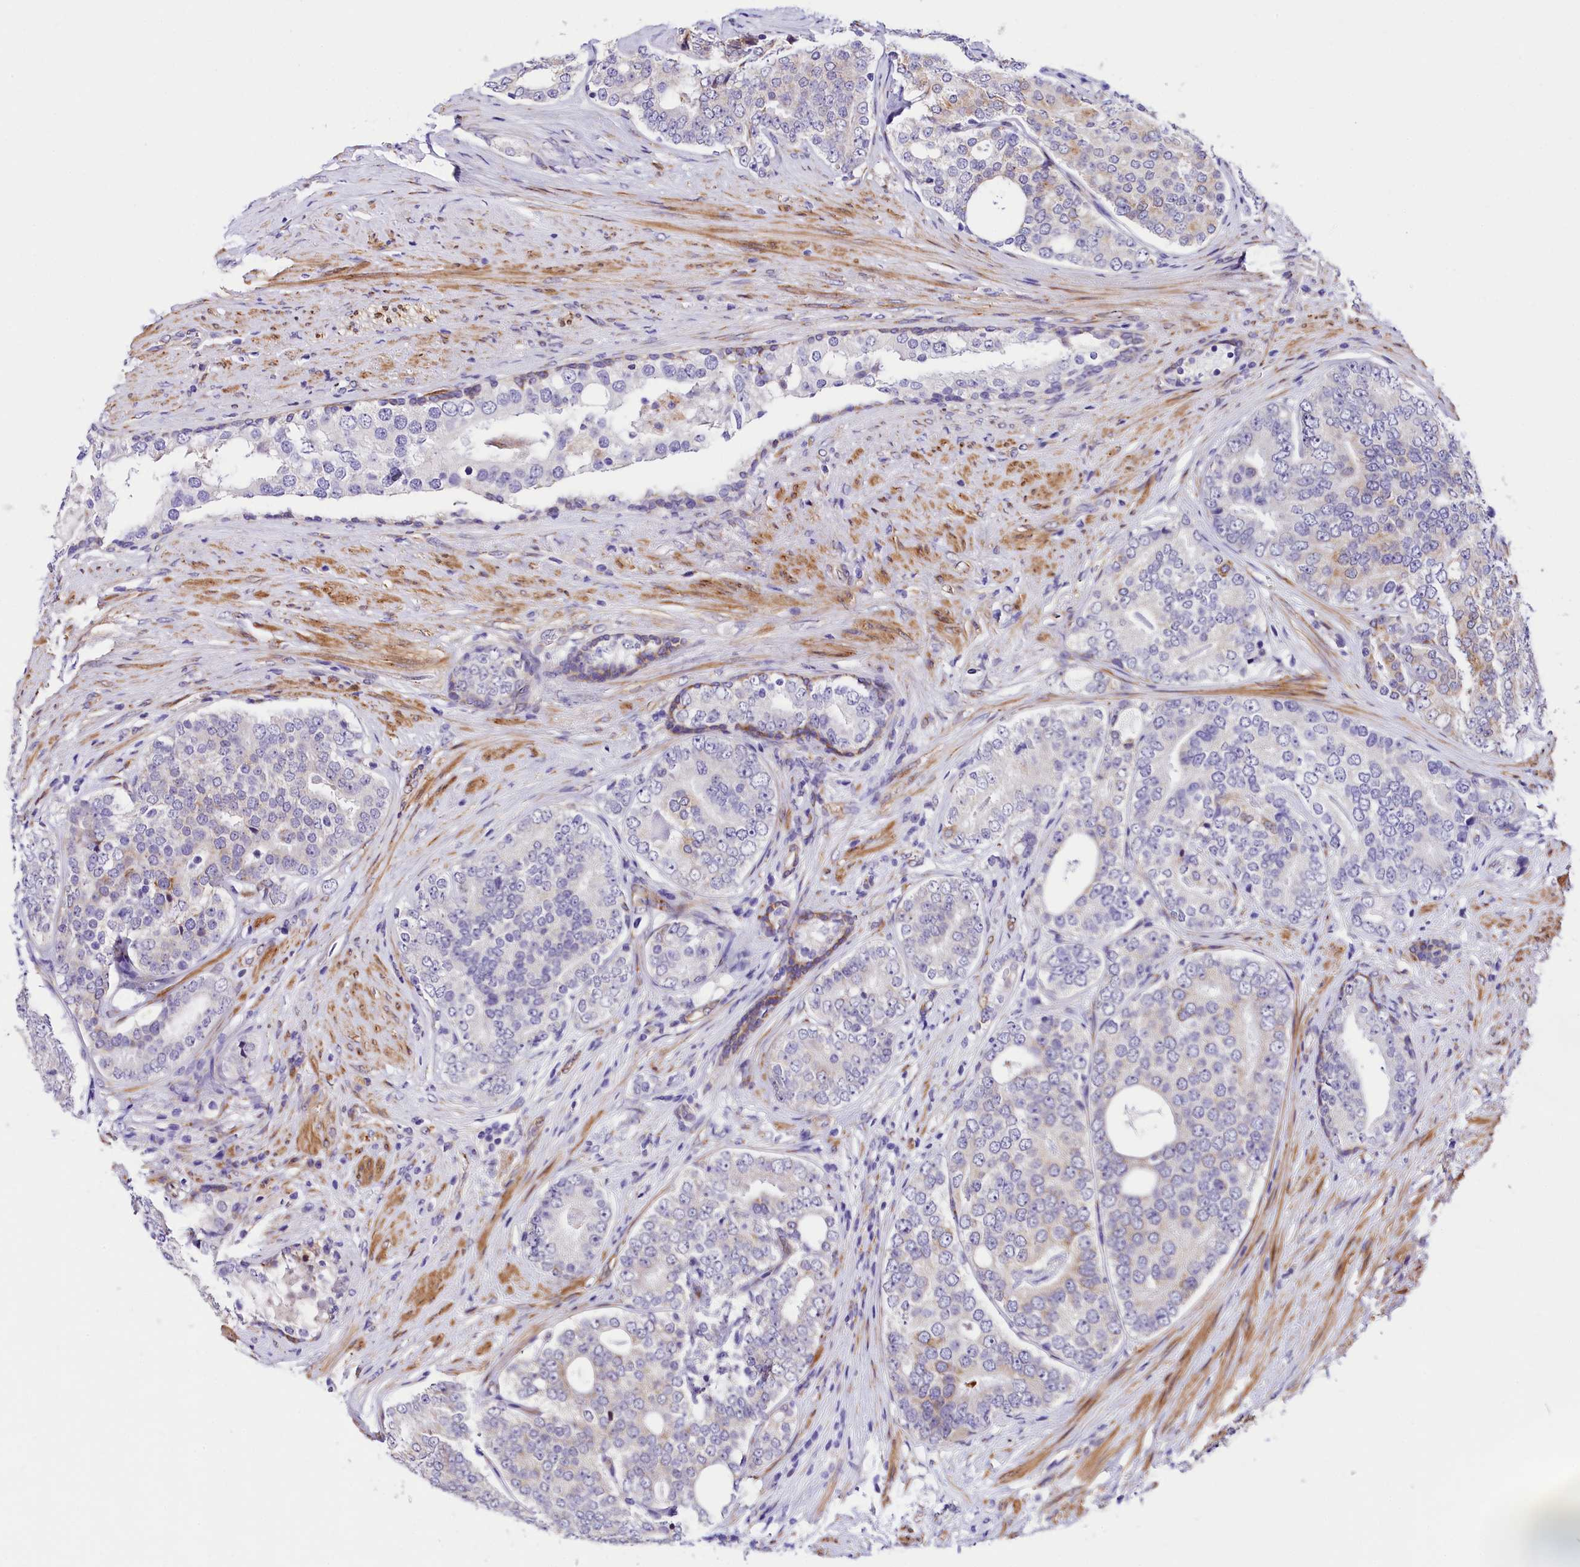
{"staining": {"intensity": "negative", "quantity": "none", "location": "none"}, "tissue": "prostate cancer", "cell_type": "Tumor cells", "image_type": "cancer", "snomed": [{"axis": "morphology", "description": "Adenocarcinoma, High grade"}, {"axis": "topography", "description": "Prostate"}], "caption": "Human prostate high-grade adenocarcinoma stained for a protein using IHC shows no expression in tumor cells.", "gene": "ITGA1", "patient": {"sex": "male", "age": 56}}